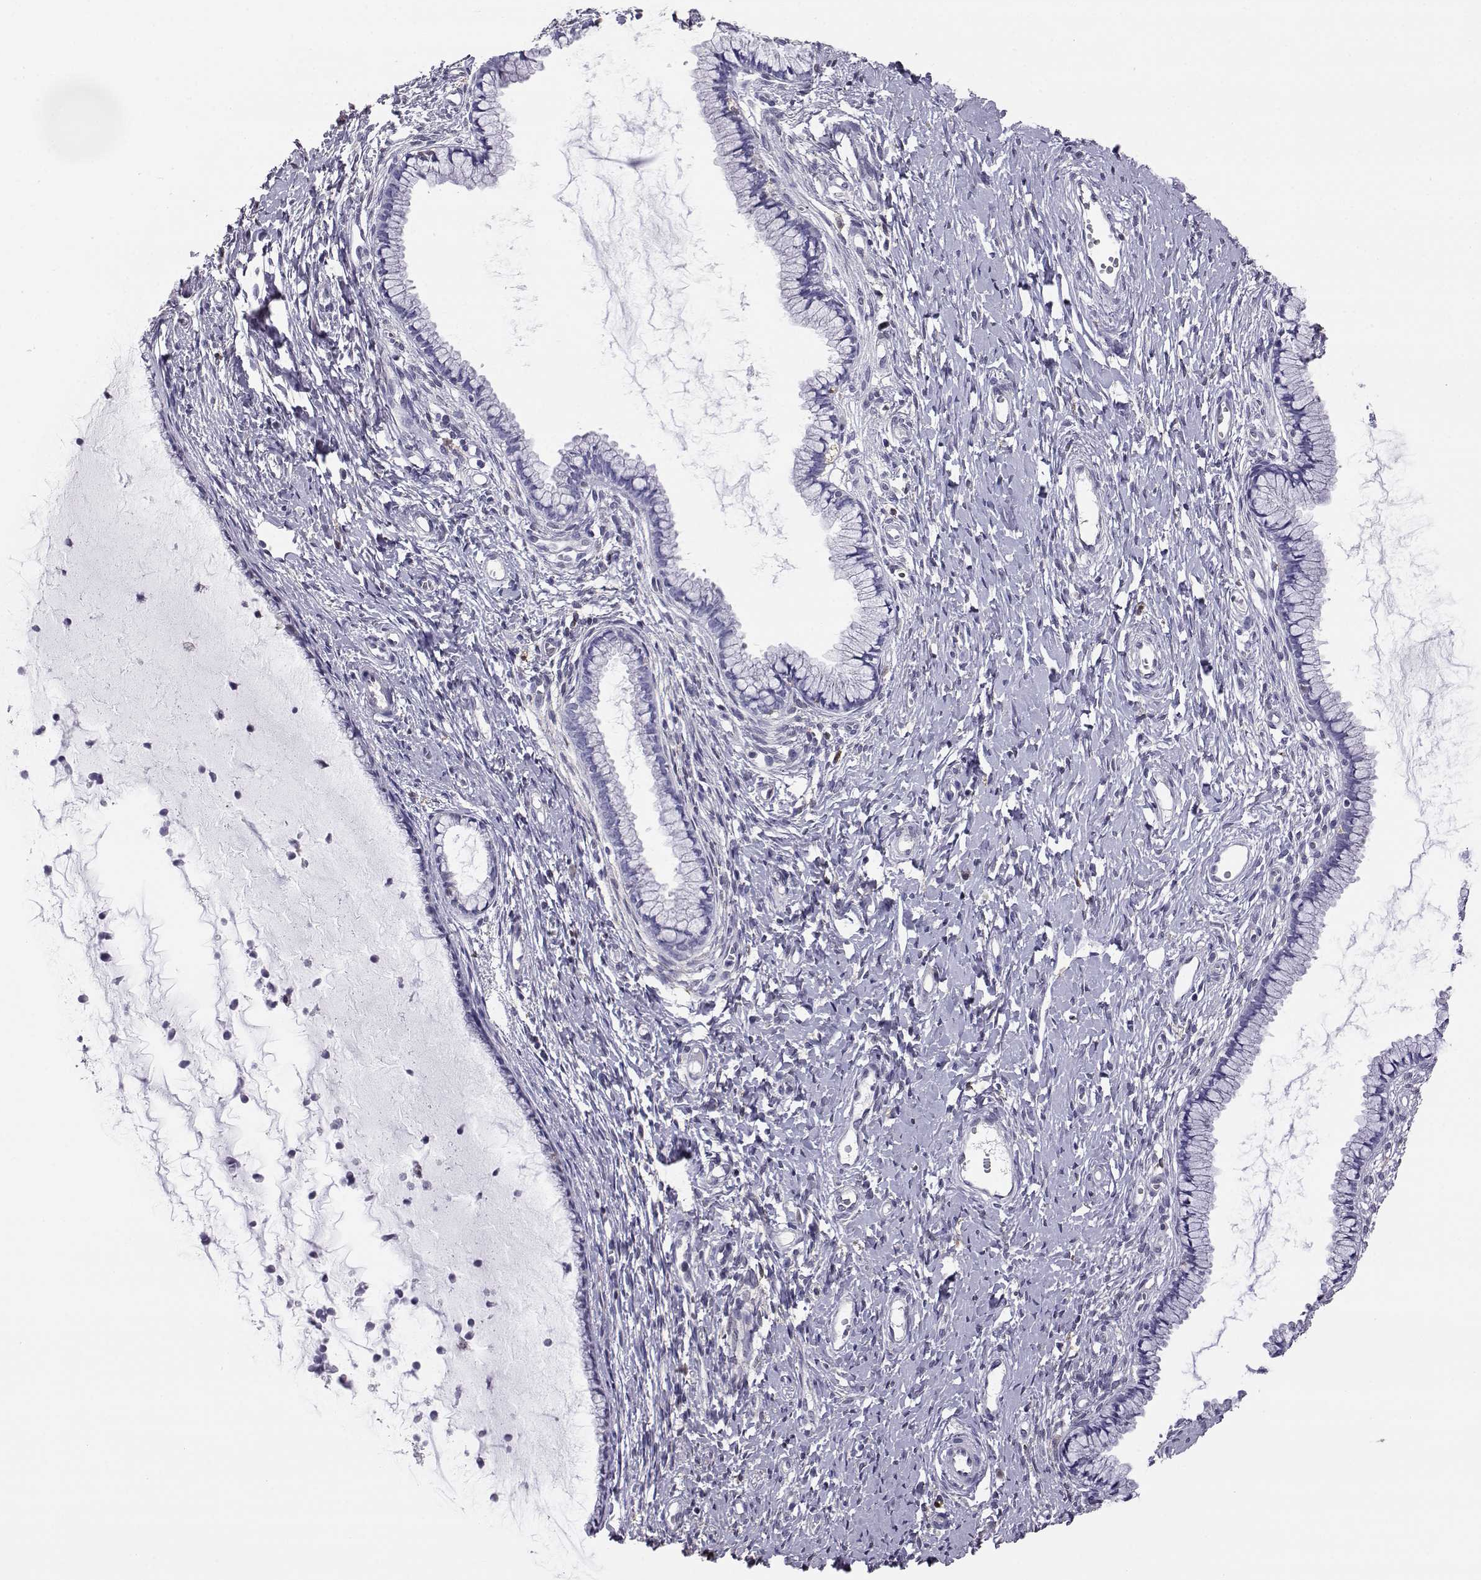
{"staining": {"intensity": "negative", "quantity": "none", "location": "none"}, "tissue": "cervix", "cell_type": "Glandular cells", "image_type": "normal", "snomed": [{"axis": "morphology", "description": "Normal tissue, NOS"}, {"axis": "topography", "description": "Cervix"}], "caption": "A histopathology image of cervix stained for a protein exhibits no brown staining in glandular cells.", "gene": "AKR1B1", "patient": {"sex": "female", "age": 40}}